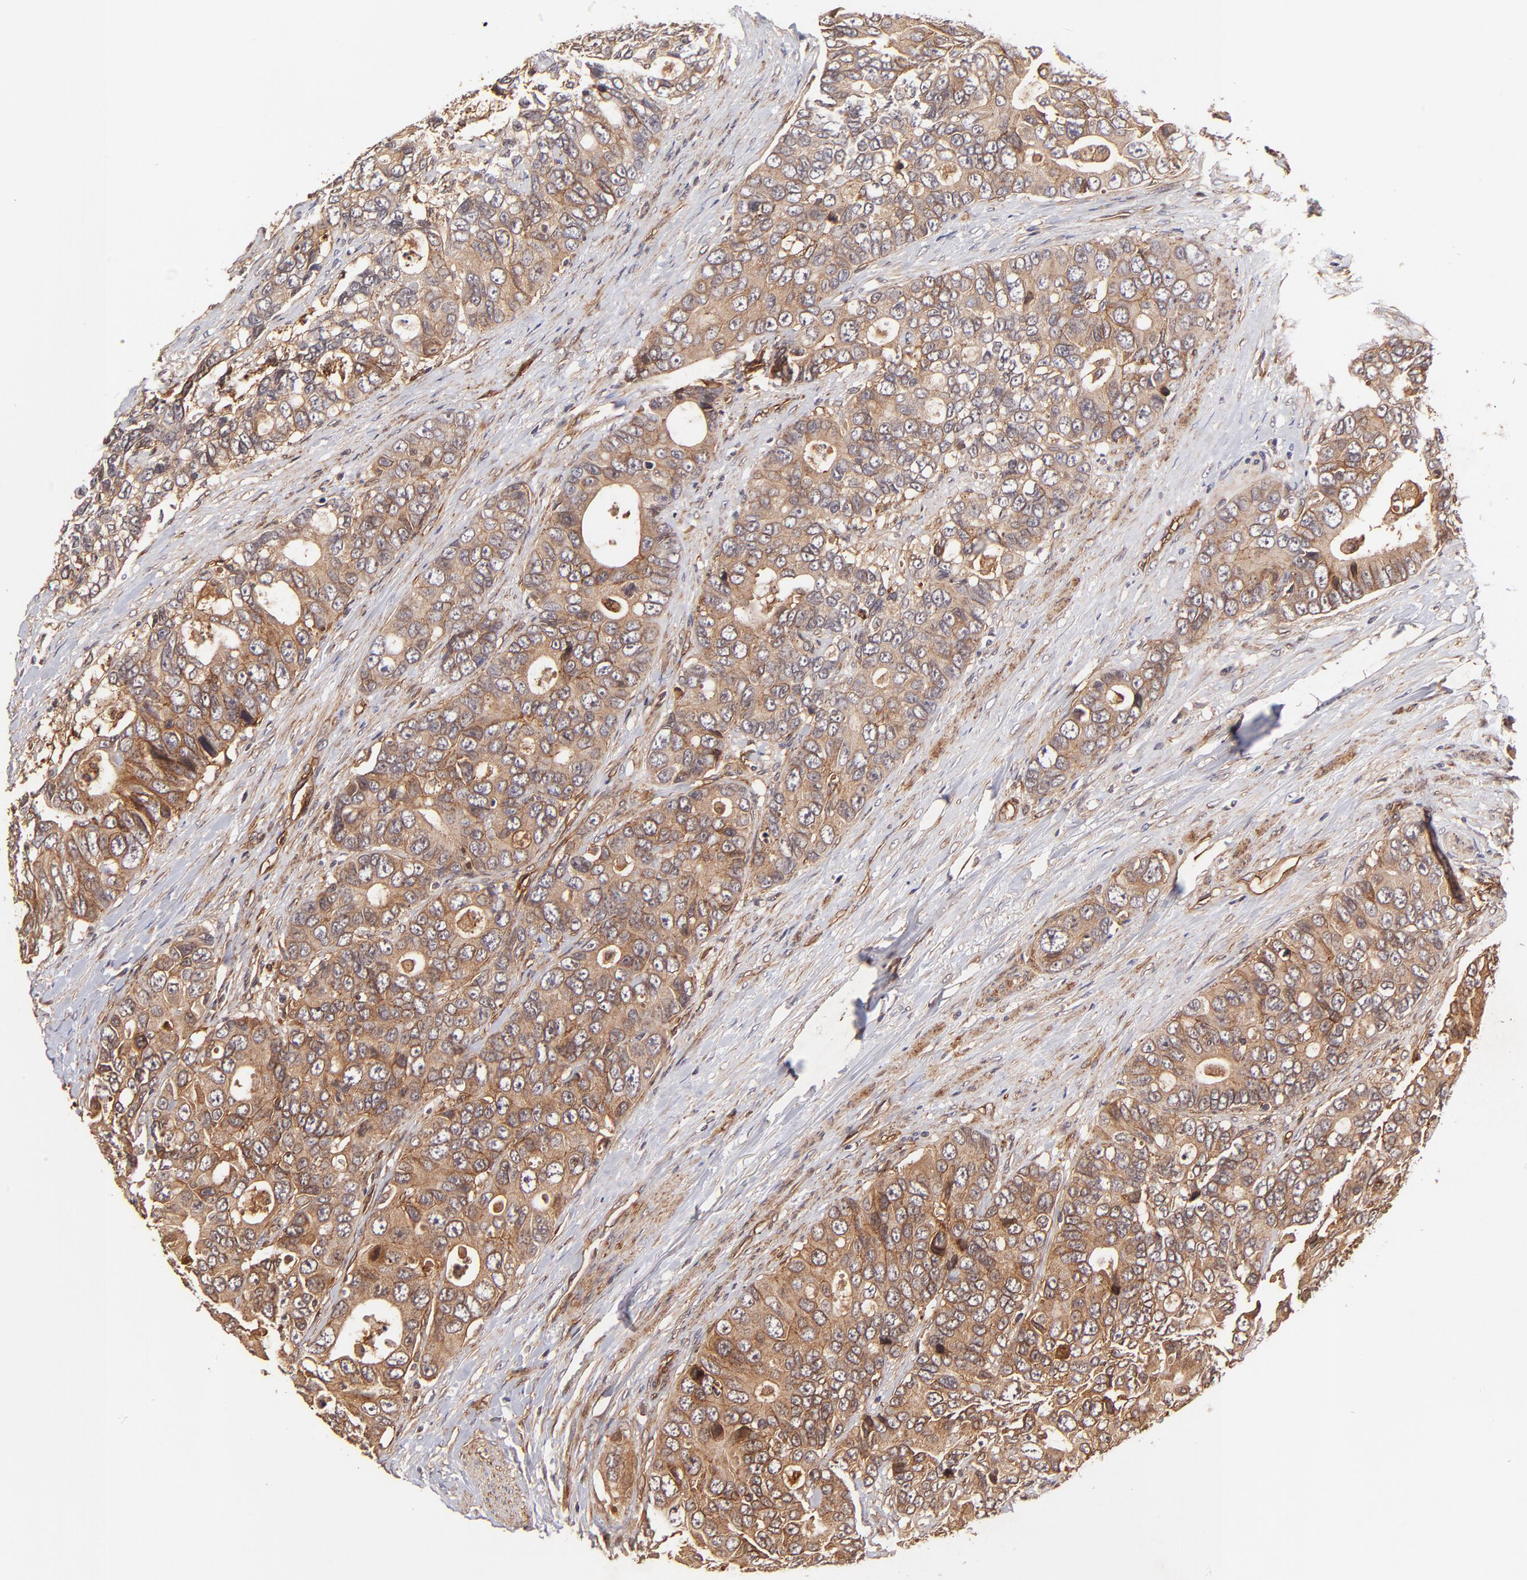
{"staining": {"intensity": "moderate", "quantity": ">75%", "location": "cytoplasmic/membranous"}, "tissue": "colorectal cancer", "cell_type": "Tumor cells", "image_type": "cancer", "snomed": [{"axis": "morphology", "description": "Adenocarcinoma, NOS"}, {"axis": "topography", "description": "Rectum"}], "caption": "An immunohistochemistry (IHC) photomicrograph of neoplastic tissue is shown. Protein staining in brown shows moderate cytoplasmic/membranous positivity in colorectal cancer (adenocarcinoma) within tumor cells.", "gene": "ITGB1", "patient": {"sex": "female", "age": 67}}